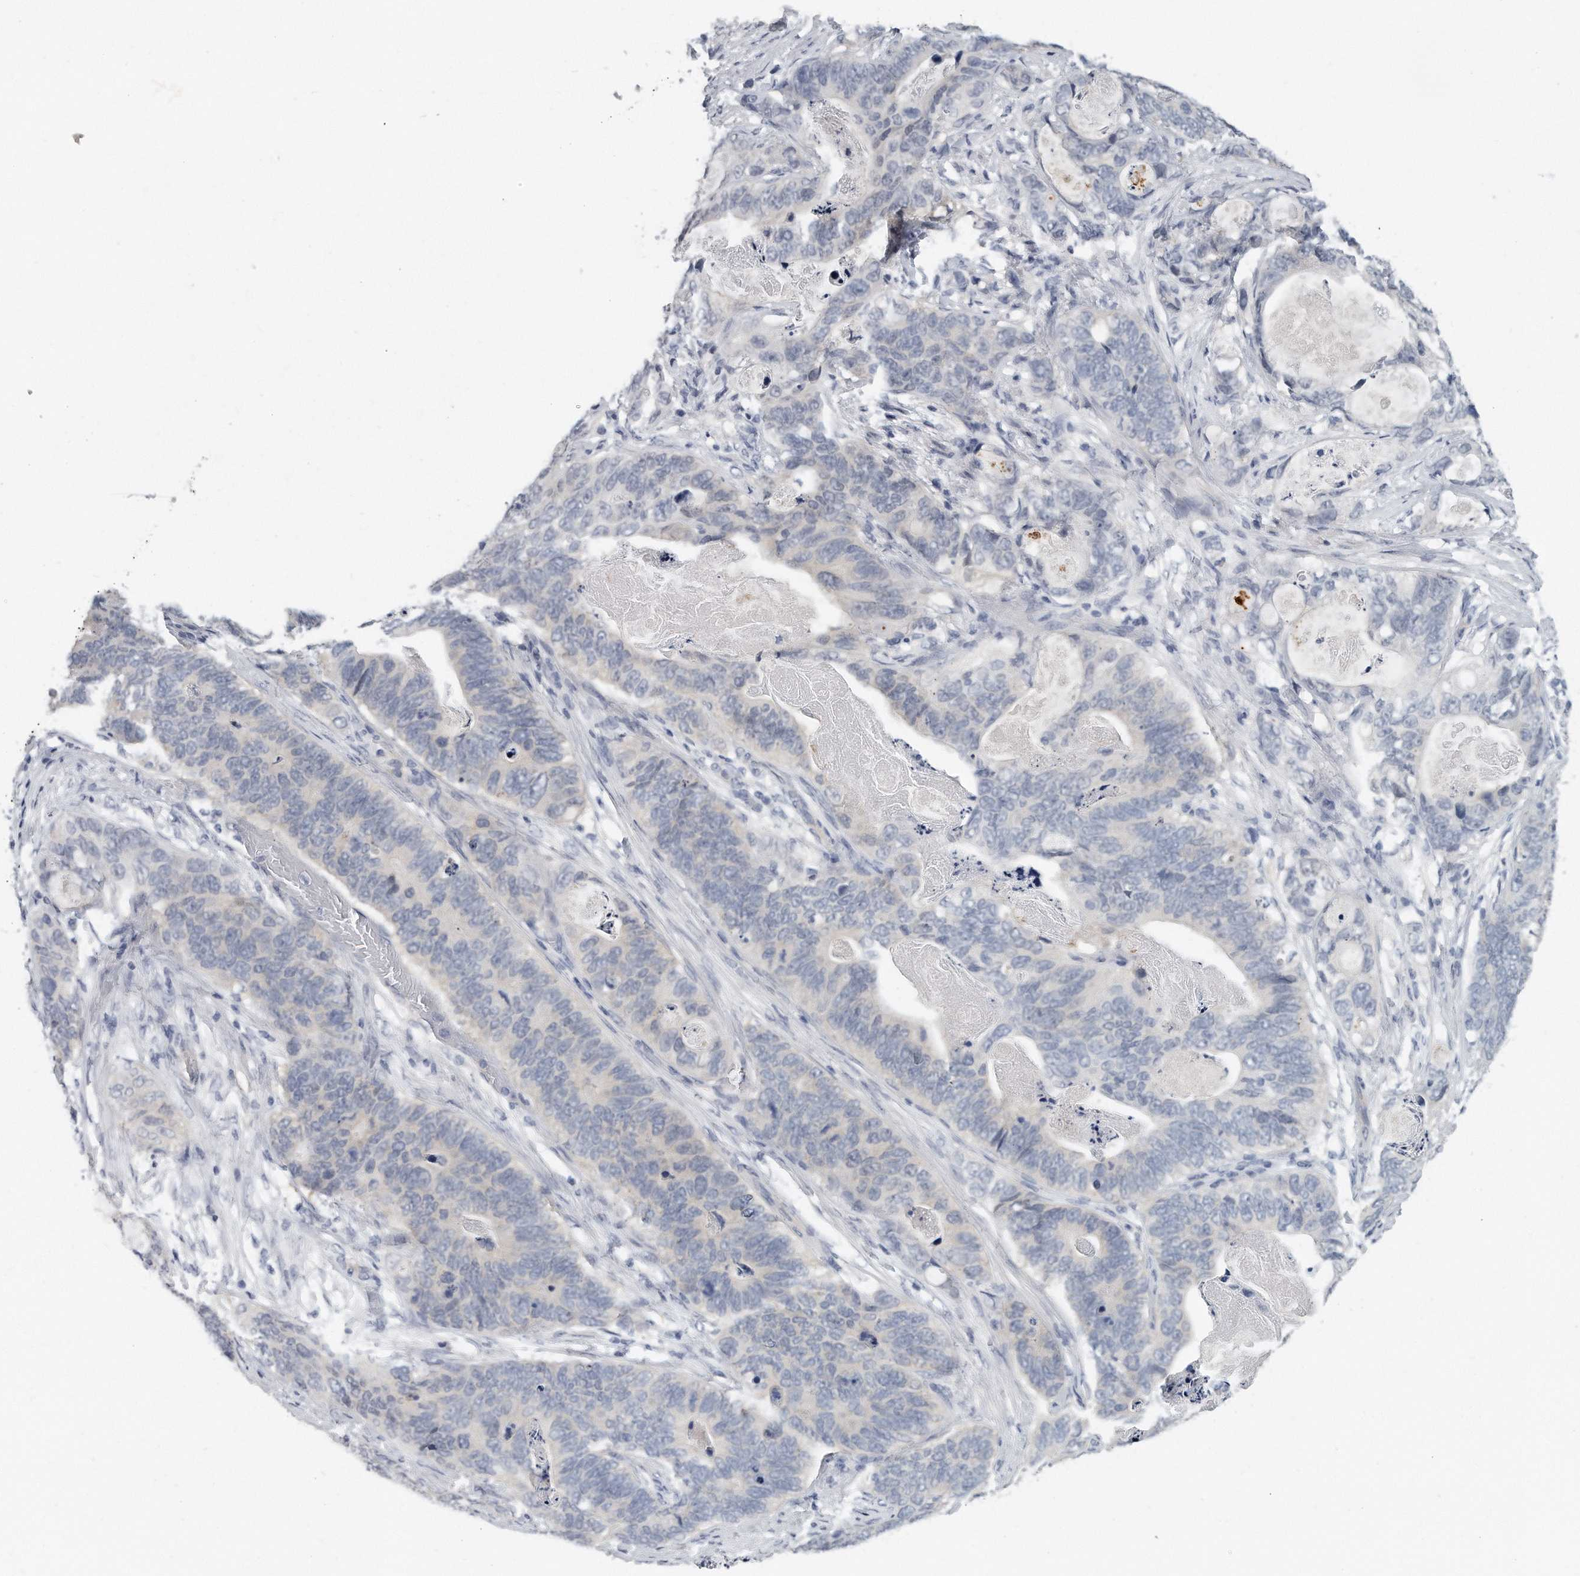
{"staining": {"intensity": "negative", "quantity": "none", "location": "none"}, "tissue": "stomach cancer", "cell_type": "Tumor cells", "image_type": "cancer", "snomed": [{"axis": "morphology", "description": "Normal tissue, NOS"}, {"axis": "morphology", "description": "Adenocarcinoma, NOS"}, {"axis": "topography", "description": "Stomach"}], "caption": "Micrograph shows no significant protein staining in tumor cells of adenocarcinoma (stomach).", "gene": "KLHL7", "patient": {"sex": "female", "age": 89}}